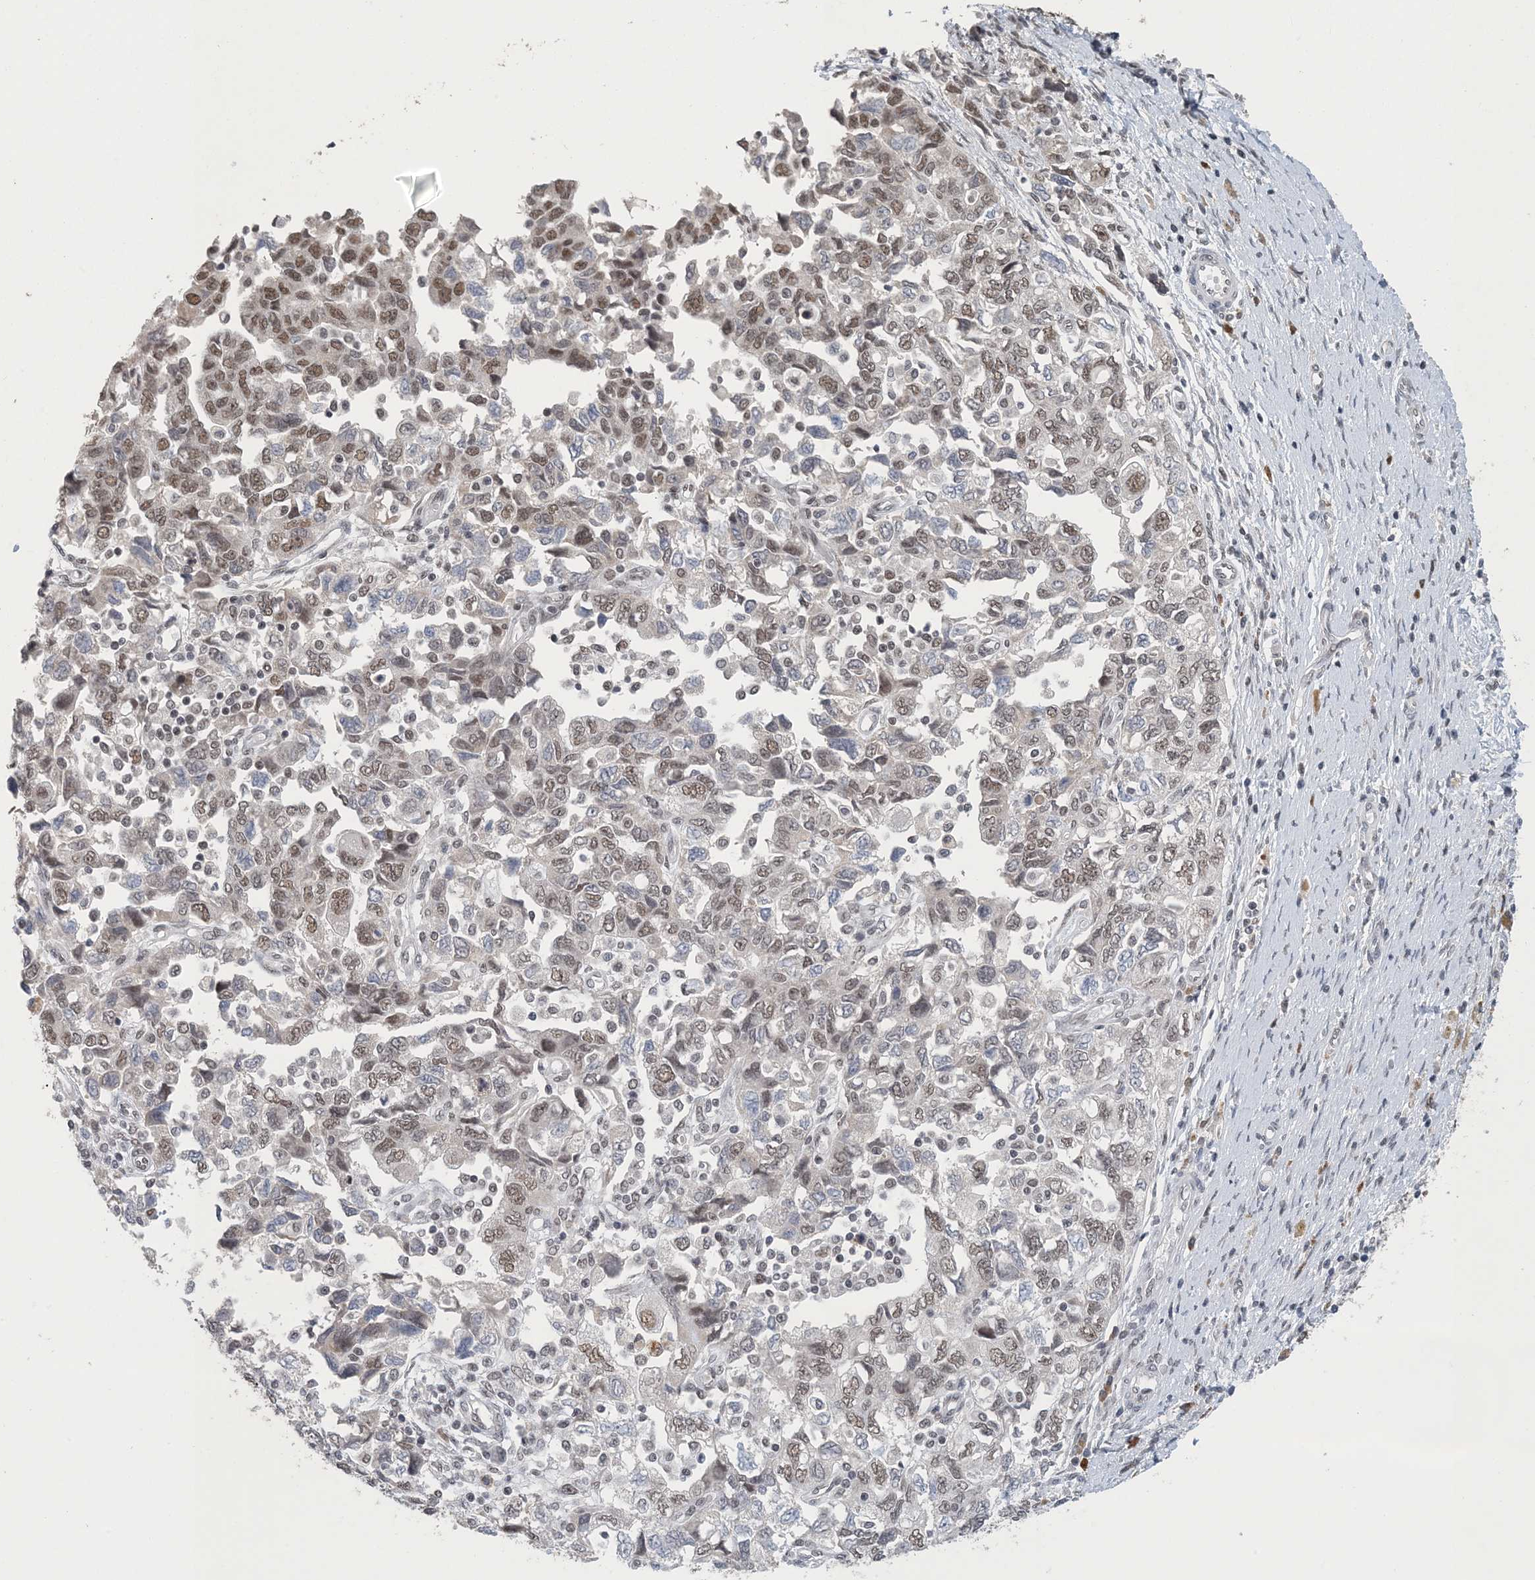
{"staining": {"intensity": "weak", "quantity": "25%-75%", "location": "nuclear"}, "tissue": "ovarian cancer", "cell_type": "Tumor cells", "image_type": "cancer", "snomed": [{"axis": "morphology", "description": "Carcinoma, NOS"}, {"axis": "morphology", "description": "Cystadenocarcinoma, serous, NOS"}, {"axis": "topography", "description": "Ovary"}], "caption": "Ovarian serous cystadenocarcinoma stained for a protein (brown) reveals weak nuclear positive positivity in about 25%-75% of tumor cells.", "gene": "MBD2", "patient": {"sex": "female", "age": 69}}